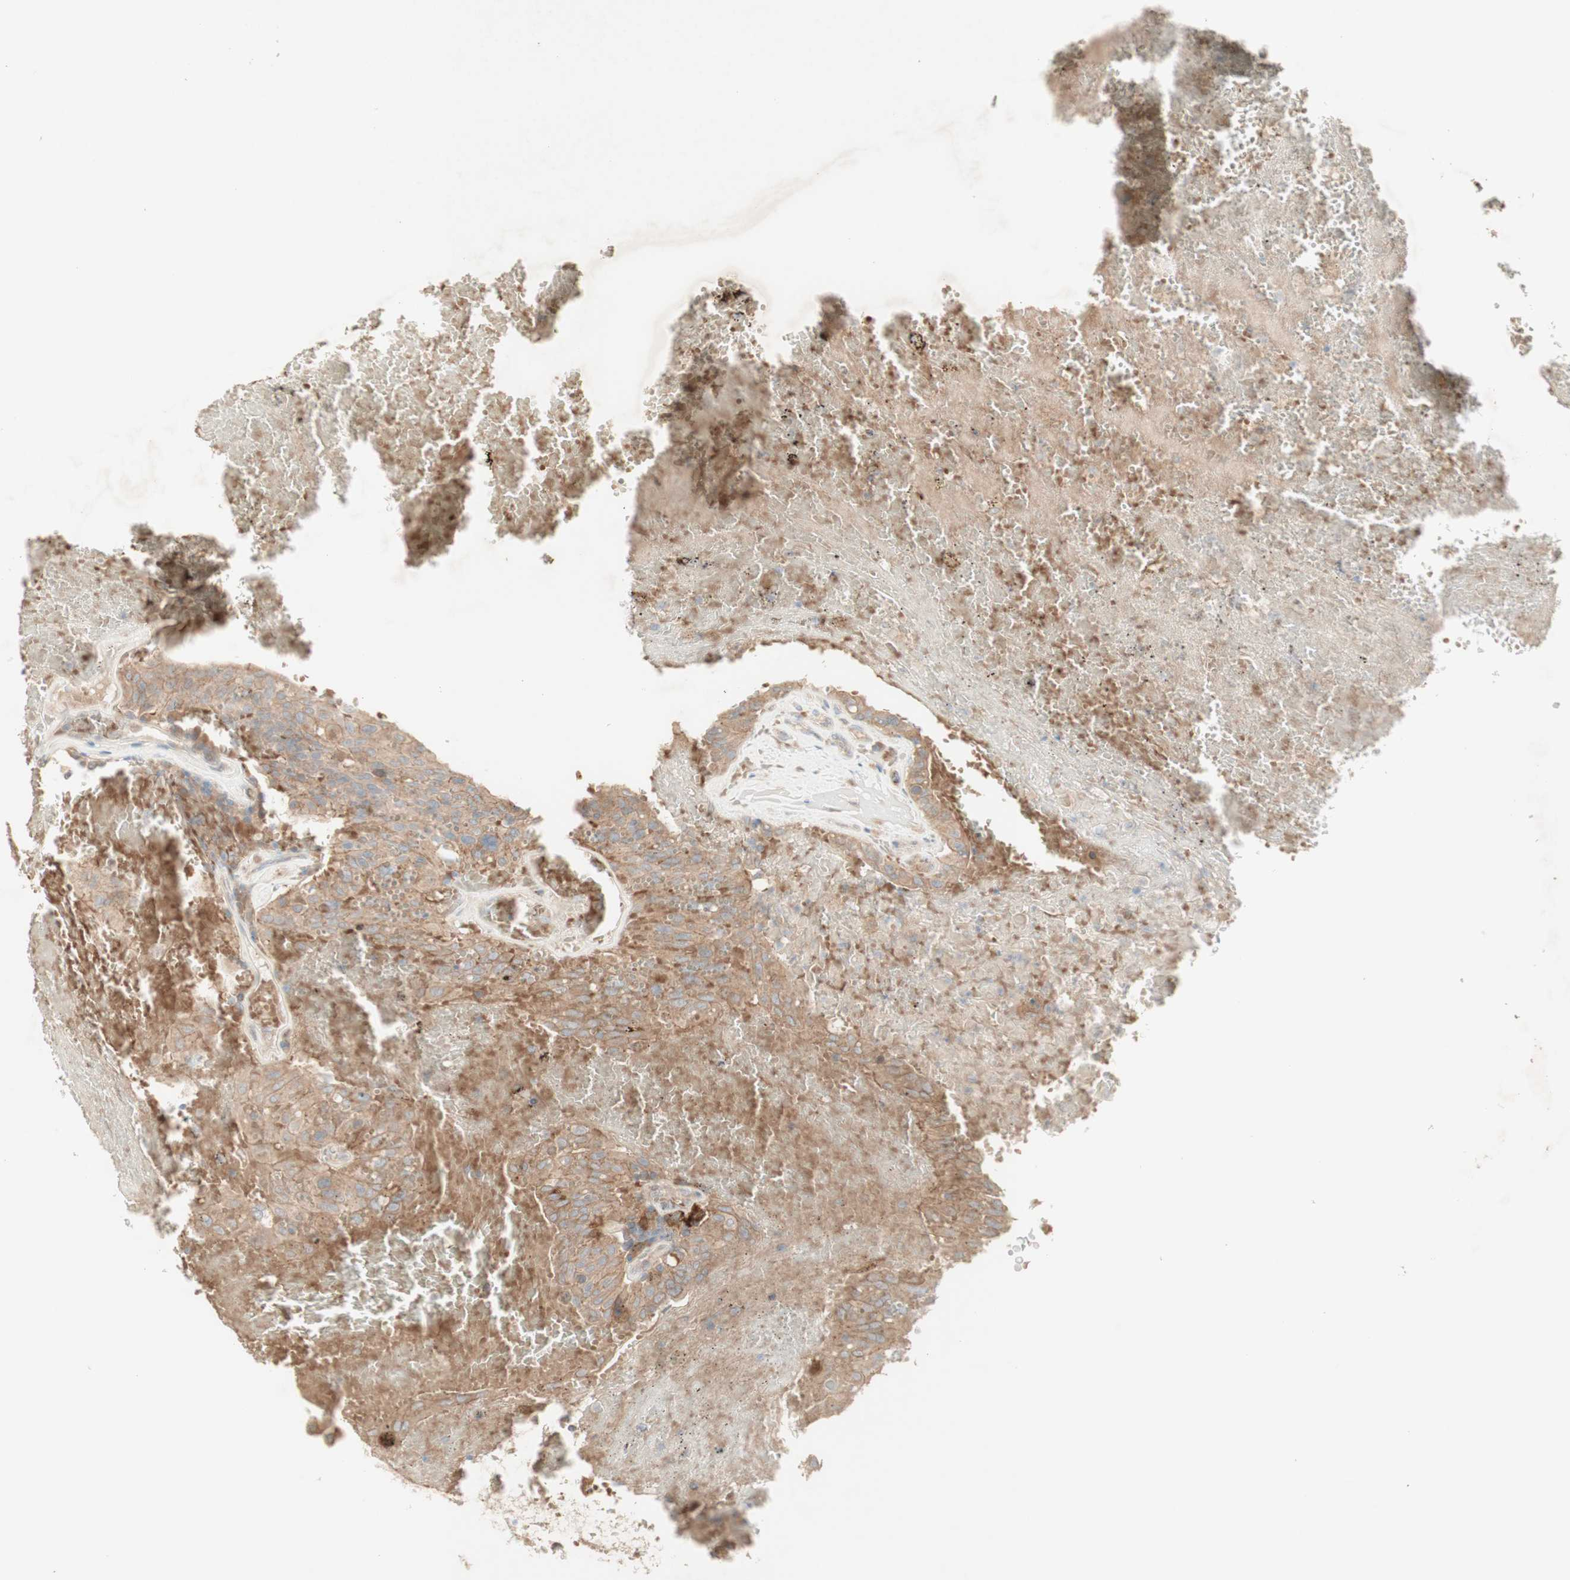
{"staining": {"intensity": "moderate", "quantity": ">75%", "location": "cytoplasmic/membranous"}, "tissue": "urothelial cancer", "cell_type": "Tumor cells", "image_type": "cancer", "snomed": [{"axis": "morphology", "description": "Urothelial carcinoma, High grade"}, {"axis": "topography", "description": "Urinary bladder"}], "caption": "Immunohistochemical staining of urothelial cancer displays moderate cytoplasmic/membranous protein staining in about >75% of tumor cells.", "gene": "PTGER4", "patient": {"sex": "male", "age": 66}}